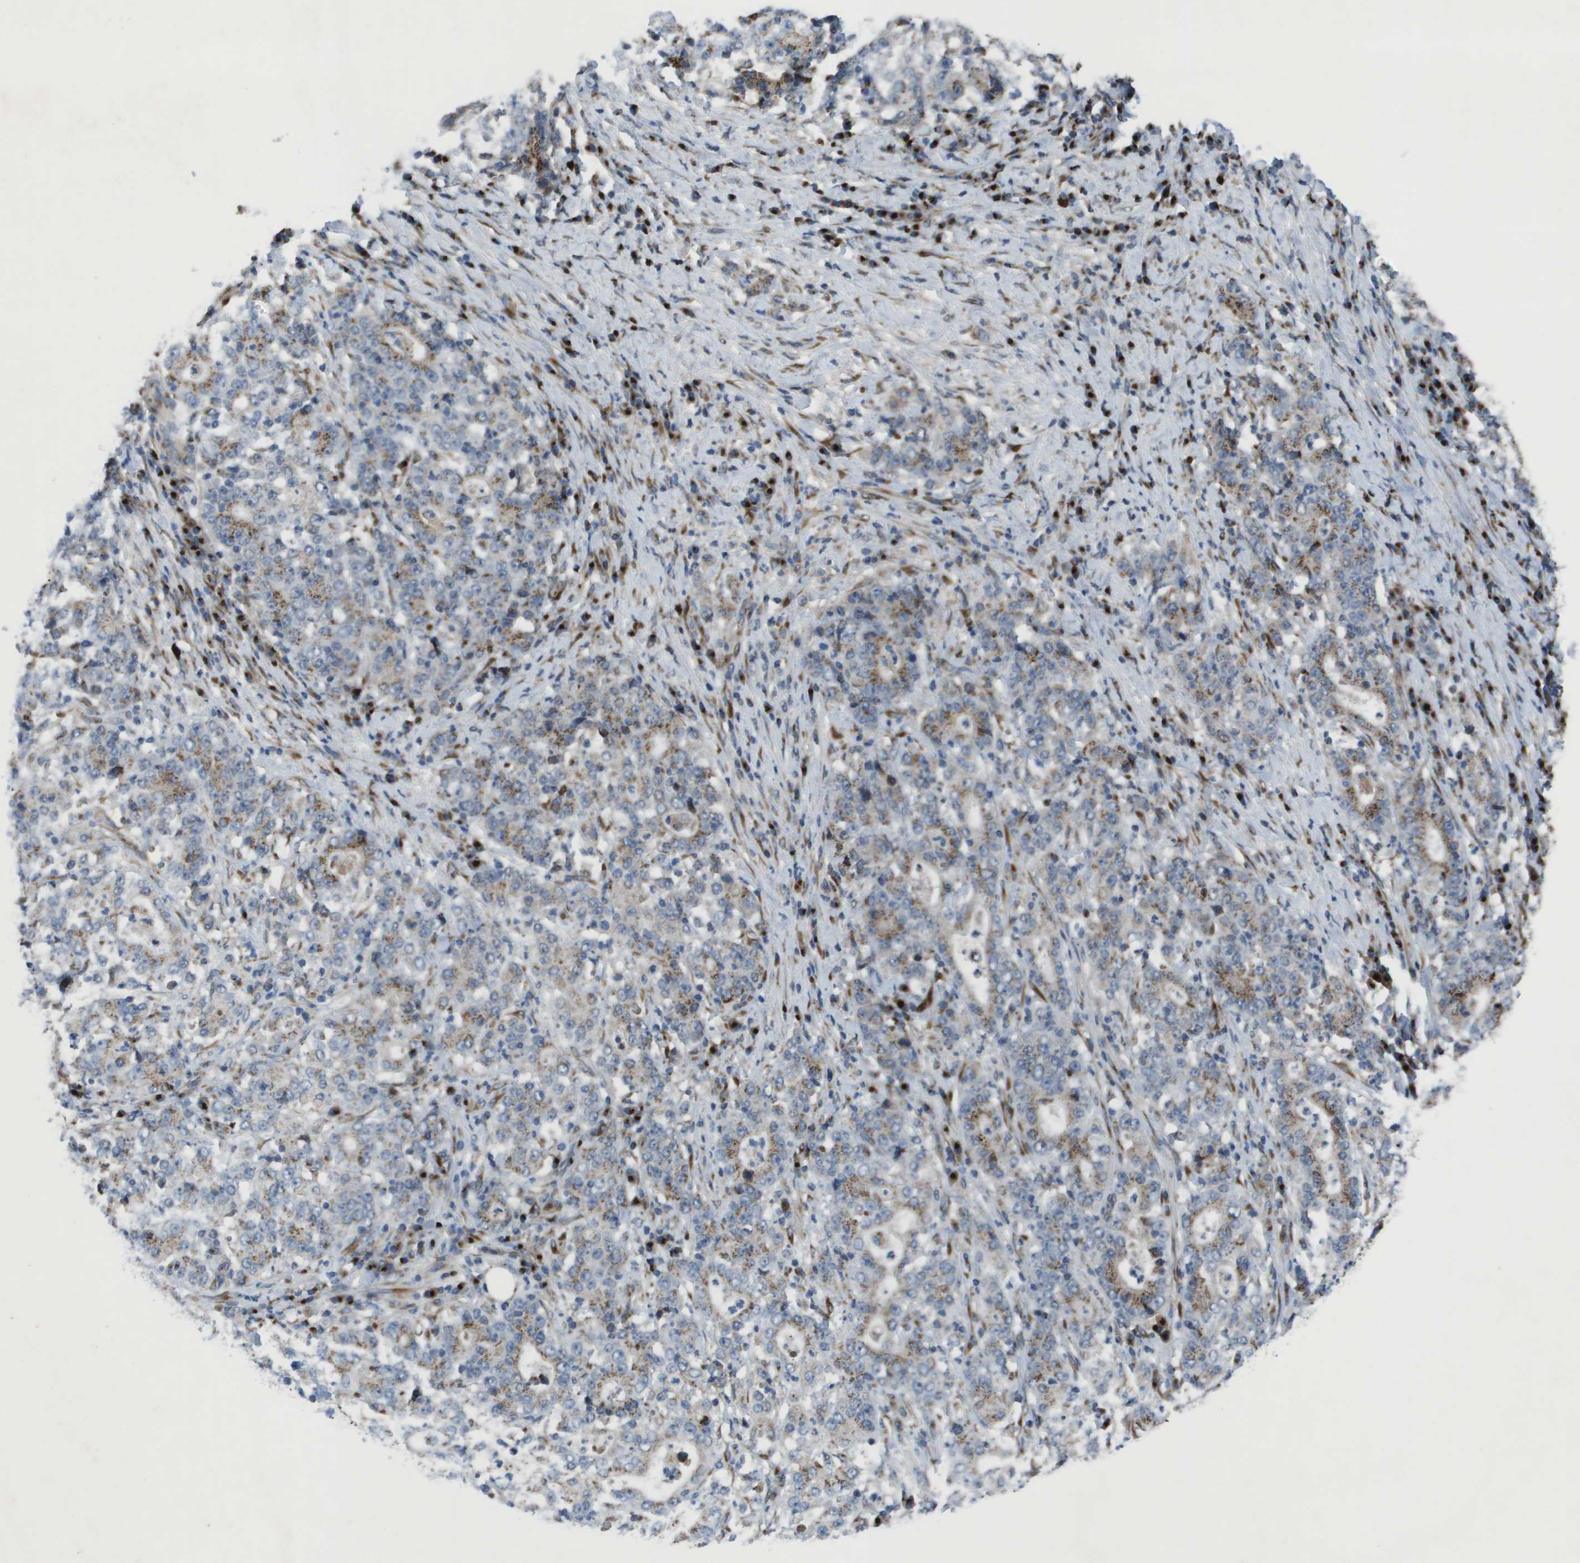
{"staining": {"intensity": "moderate", "quantity": ">75%", "location": "cytoplasmic/membranous"}, "tissue": "stomach cancer", "cell_type": "Tumor cells", "image_type": "cancer", "snomed": [{"axis": "morphology", "description": "Normal tissue, NOS"}, {"axis": "morphology", "description": "Adenocarcinoma, NOS"}, {"axis": "topography", "description": "Stomach, upper"}, {"axis": "topography", "description": "Stomach"}], "caption": "Stomach cancer (adenocarcinoma) tissue displays moderate cytoplasmic/membranous expression in approximately >75% of tumor cells The staining was performed using DAB, with brown indicating positive protein expression. Nuclei are stained blue with hematoxylin.", "gene": "QSOX2", "patient": {"sex": "male", "age": 59}}